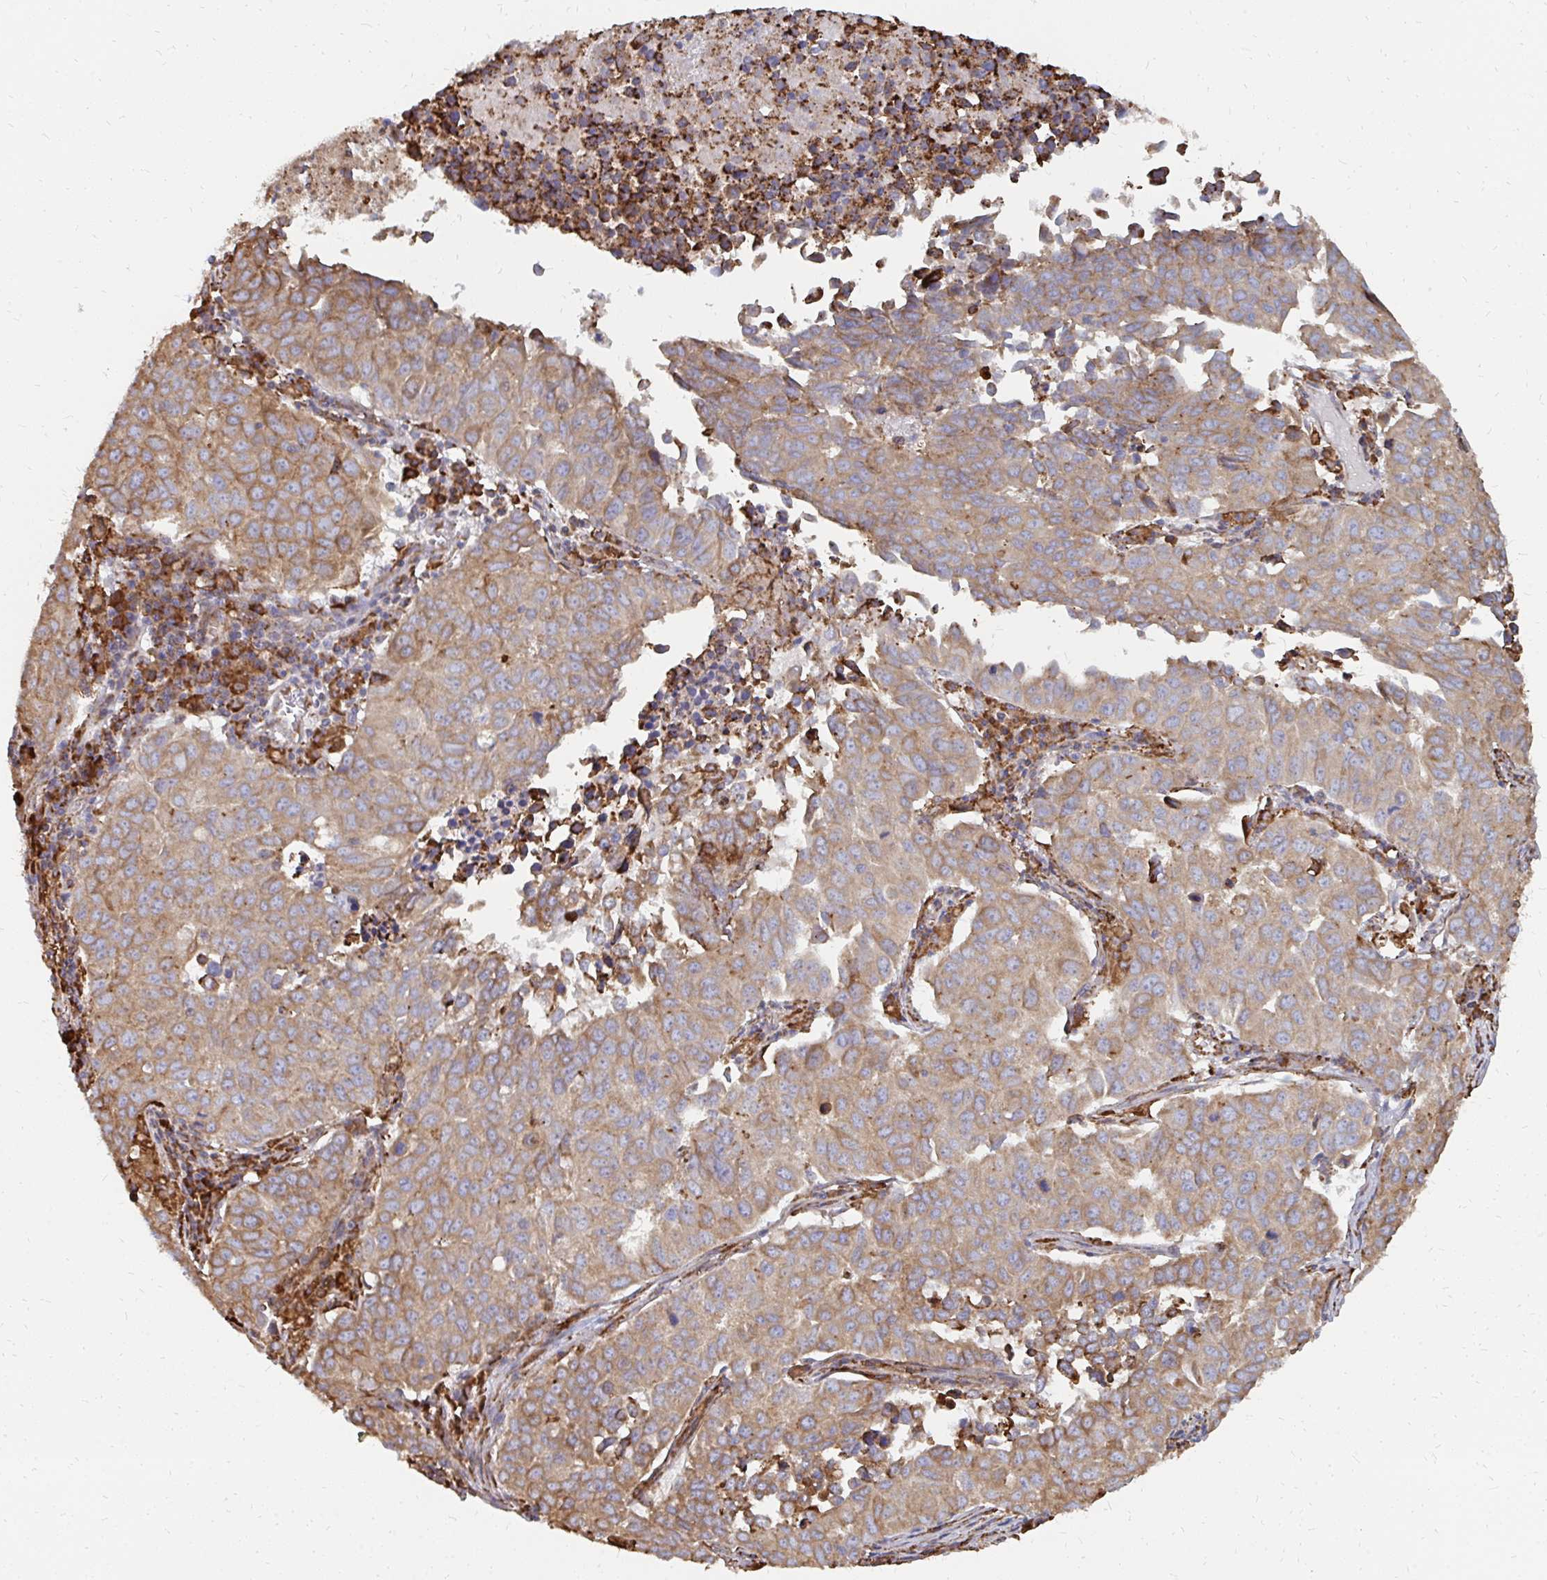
{"staining": {"intensity": "moderate", "quantity": ">75%", "location": "cytoplasmic/membranous"}, "tissue": "lung cancer", "cell_type": "Tumor cells", "image_type": "cancer", "snomed": [{"axis": "morphology", "description": "Adenocarcinoma, NOS"}, {"axis": "topography", "description": "Lung"}], "caption": "Immunohistochemistry staining of adenocarcinoma (lung), which exhibits medium levels of moderate cytoplasmic/membranous positivity in approximately >75% of tumor cells indicating moderate cytoplasmic/membranous protein expression. The staining was performed using DAB (3,3'-diaminobenzidine) (brown) for protein detection and nuclei were counterstained in hematoxylin (blue).", "gene": "PPP1R13L", "patient": {"sex": "female", "age": 50}}